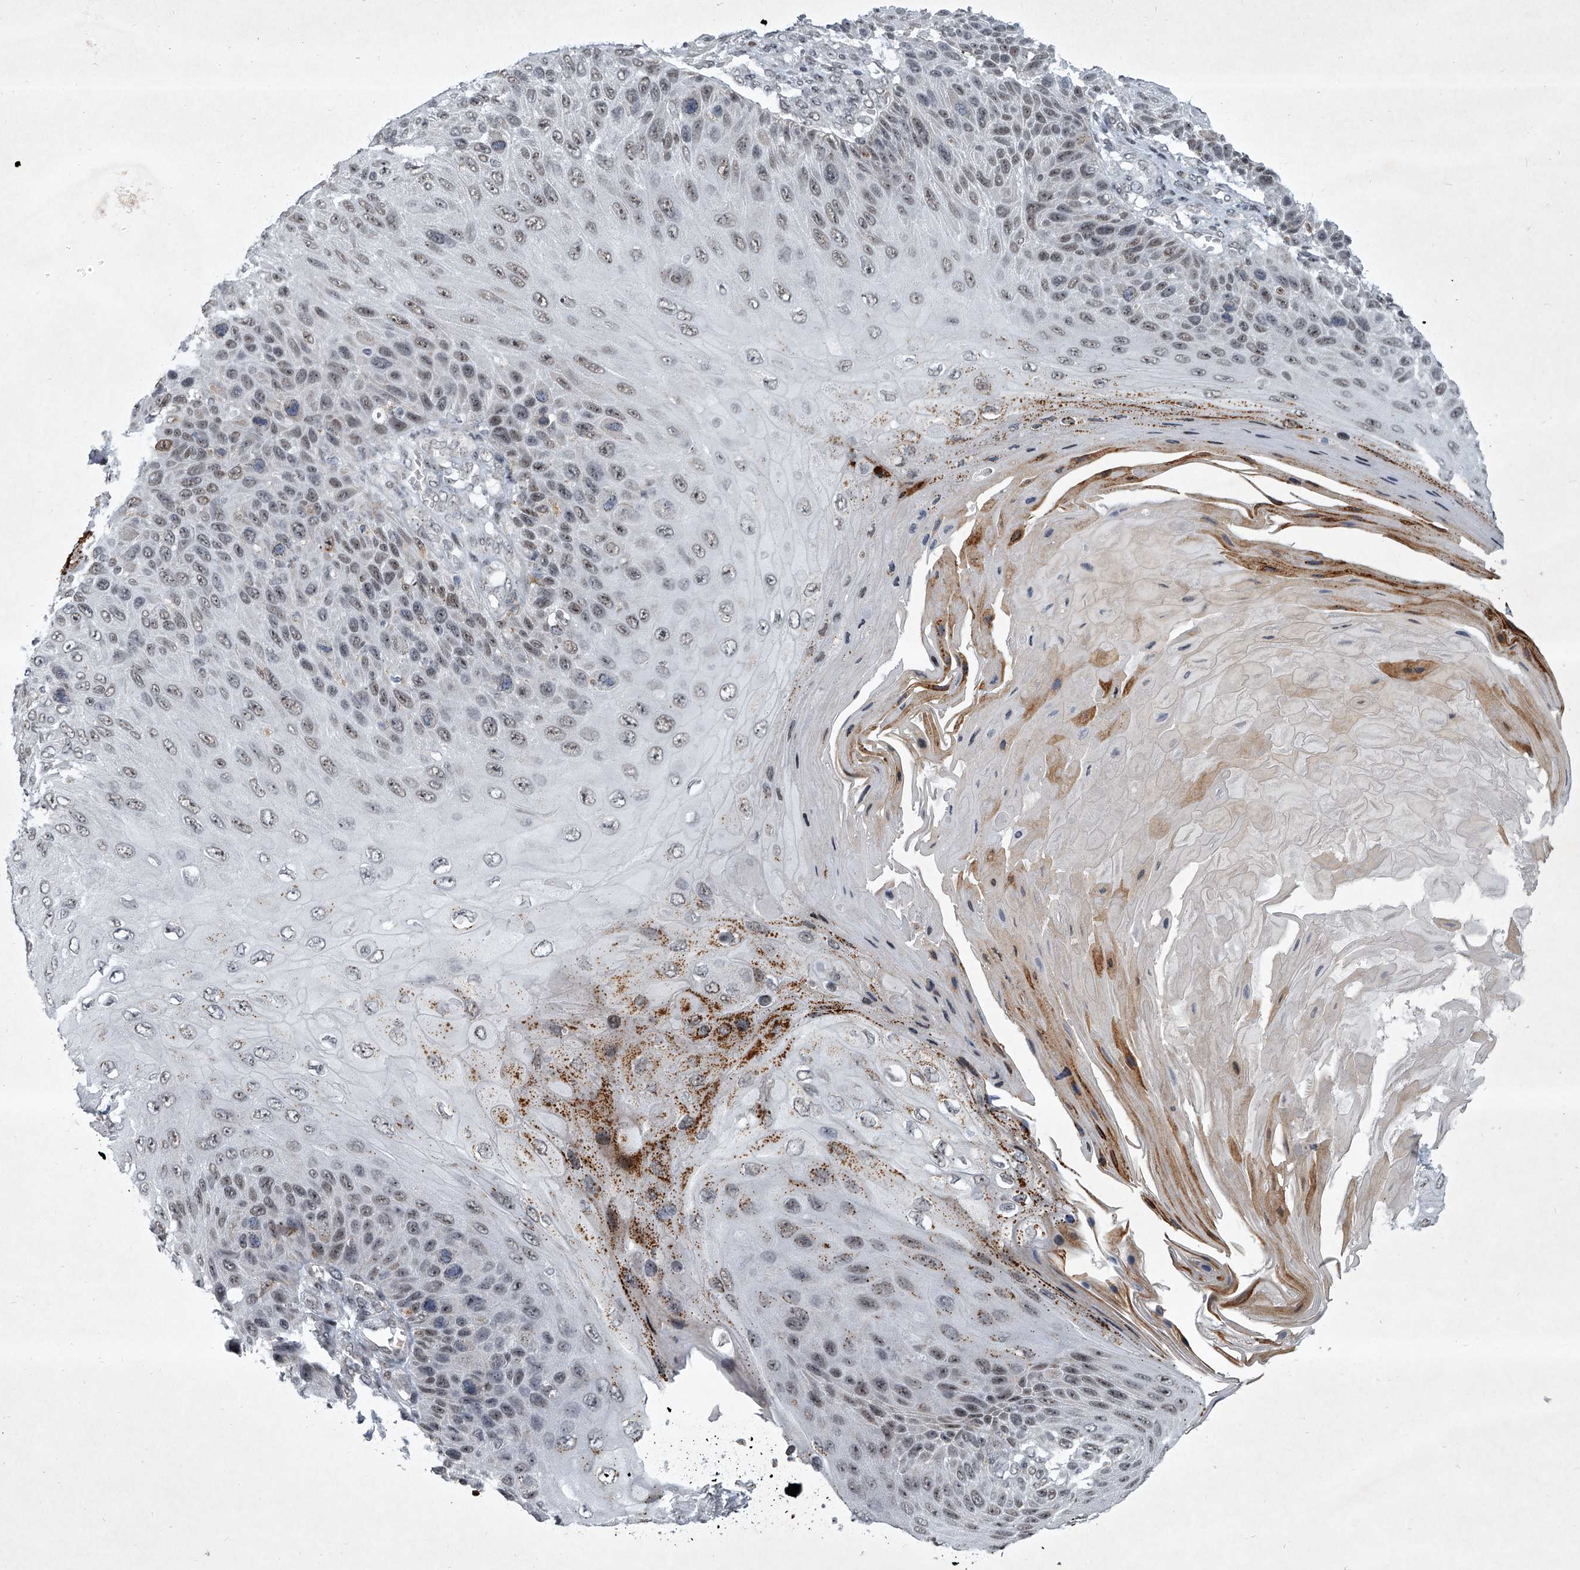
{"staining": {"intensity": "weak", "quantity": "<25%", "location": "nuclear"}, "tissue": "skin cancer", "cell_type": "Tumor cells", "image_type": "cancer", "snomed": [{"axis": "morphology", "description": "Squamous cell carcinoma, NOS"}, {"axis": "topography", "description": "Skin"}], "caption": "Immunohistochemistry (IHC) micrograph of human skin squamous cell carcinoma stained for a protein (brown), which shows no staining in tumor cells.", "gene": "MLLT1", "patient": {"sex": "female", "age": 88}}